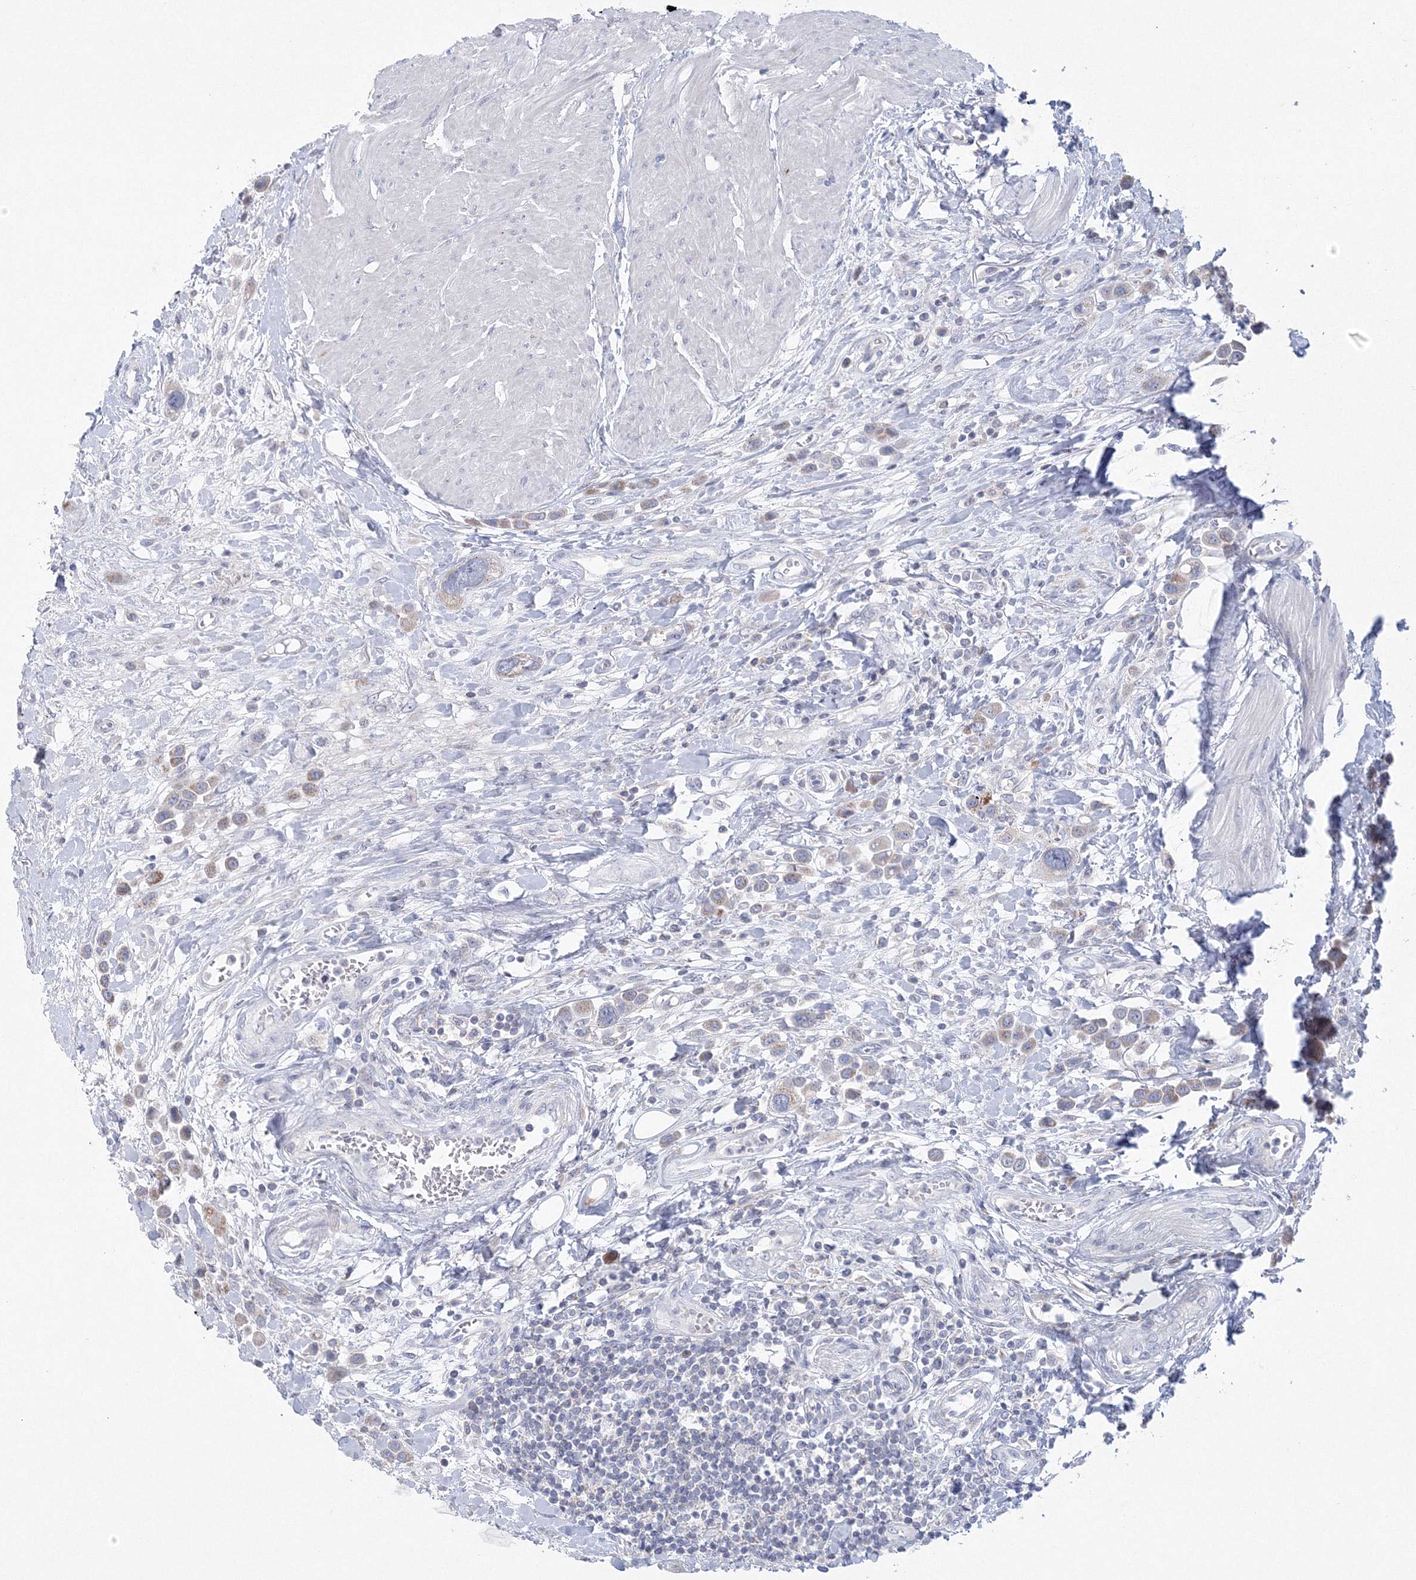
{"staining": {"intensity": "negative", "quantity": "none", "location": "none"}, "tissue": "urothelial cancer", "cell_type": "Tumor cells", "image_type": "cancer", "snomed": [{"axis": "morphology", "description": "Urothelial carcinoma, High grade"}, {"axis": "topography", "description": "Urinary bladder"}], "caption": "High power microscopy micrograph of an immunohistochemistry micrograph of urothelial carcinoma (high-grade), revealing no significant staining in tumor cells.", "gene": "NIPAL1", "patient": {"sex": "male", "age": 50}}